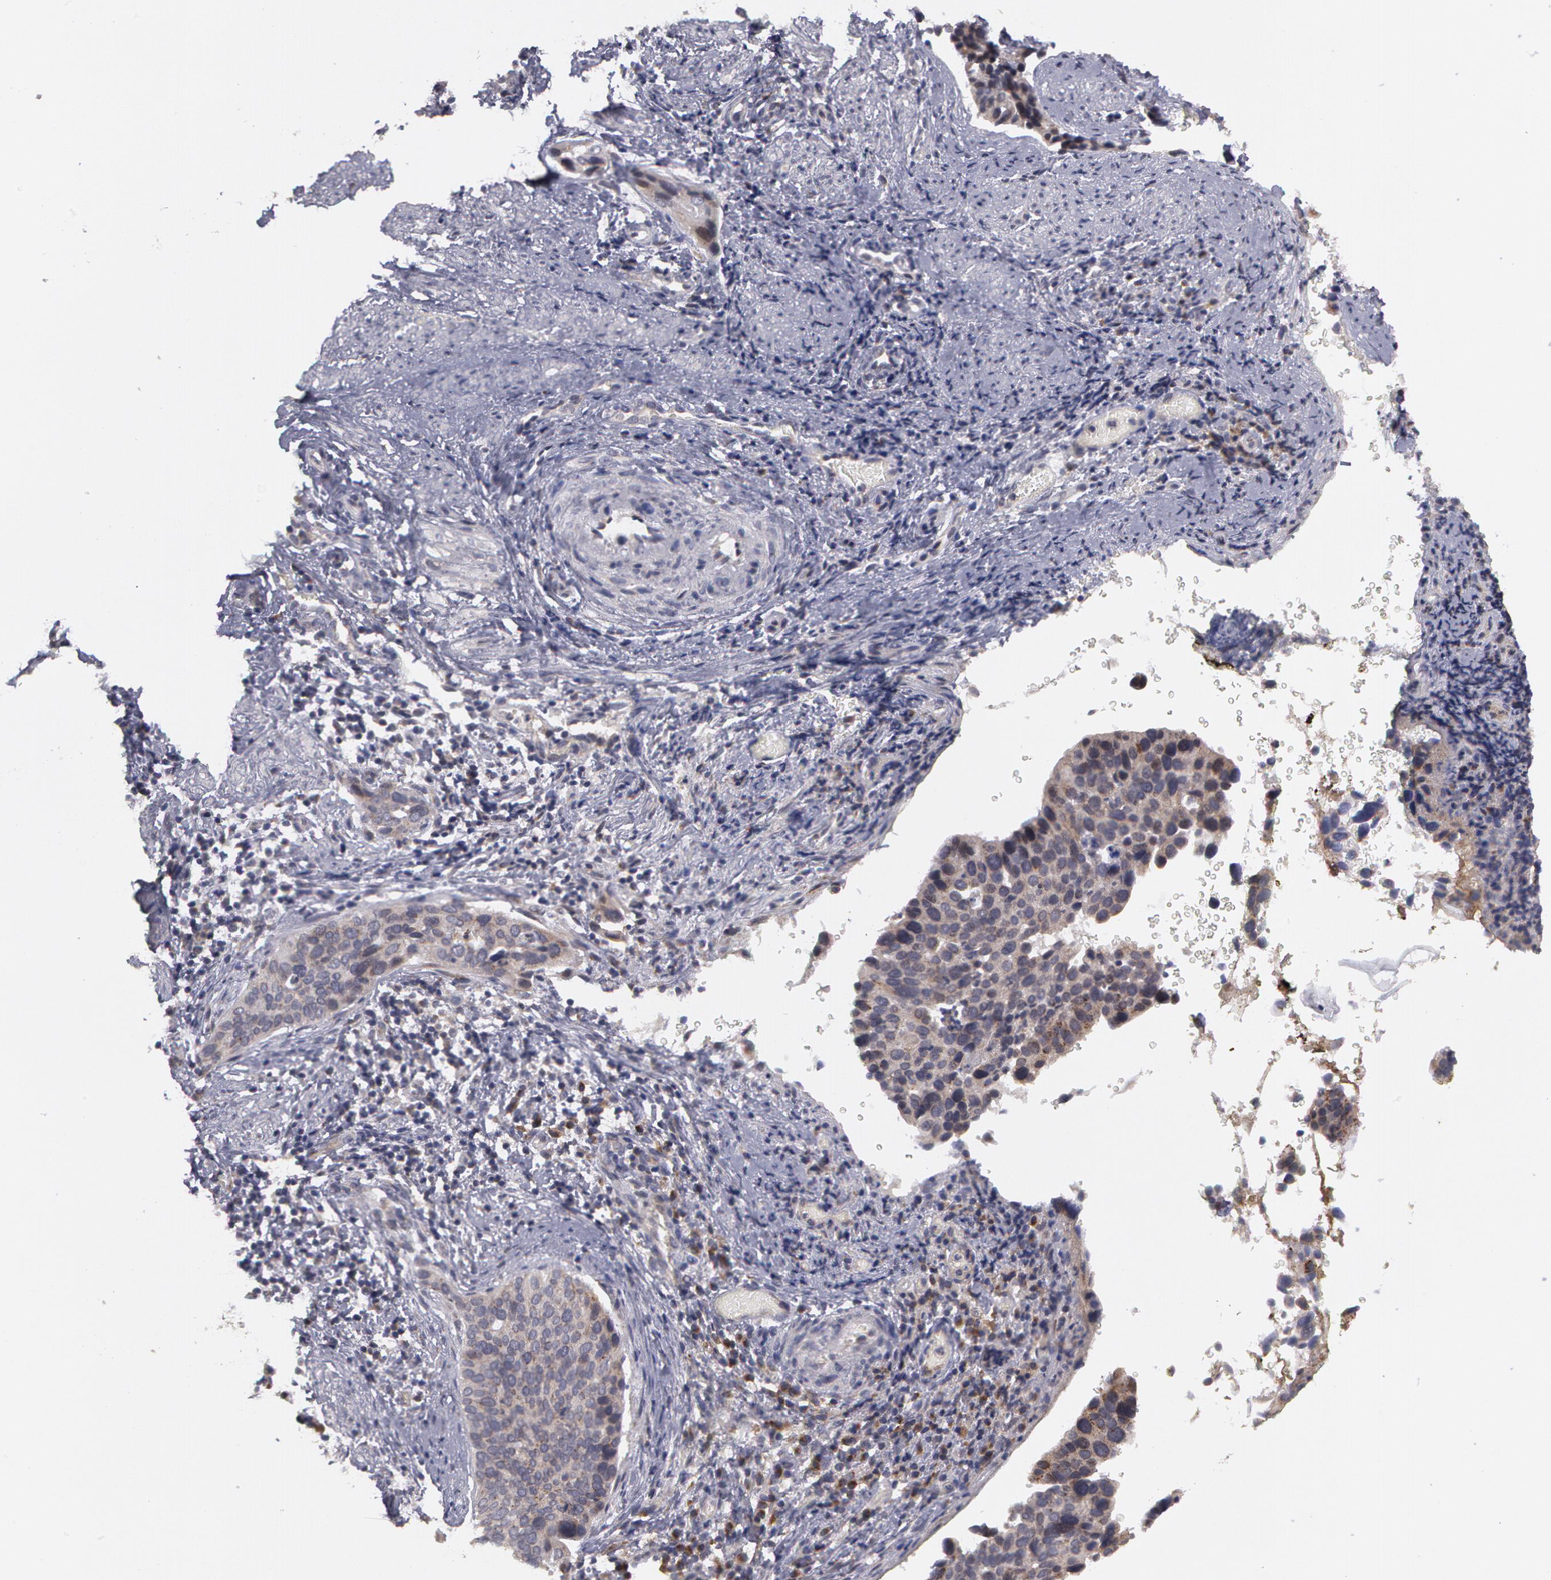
{"staining": {"intensity": "negative", "quantity": "none", "location": "none"}, "tissue": "cervical cancer", "cell_type": "Tumor cells", "image_type": "cancer", "snomed": [{"axis": "morphology", "description": "Squamous cell carcinoma, NOS"}, {"axis": "topography", "description": "Cervix"}], "caption": "Tumor cells are negative for protein expression in human cervical squamous cell carcinoma.", "gene": "STX5", "patient": {"sex": "female", "age": 31}}